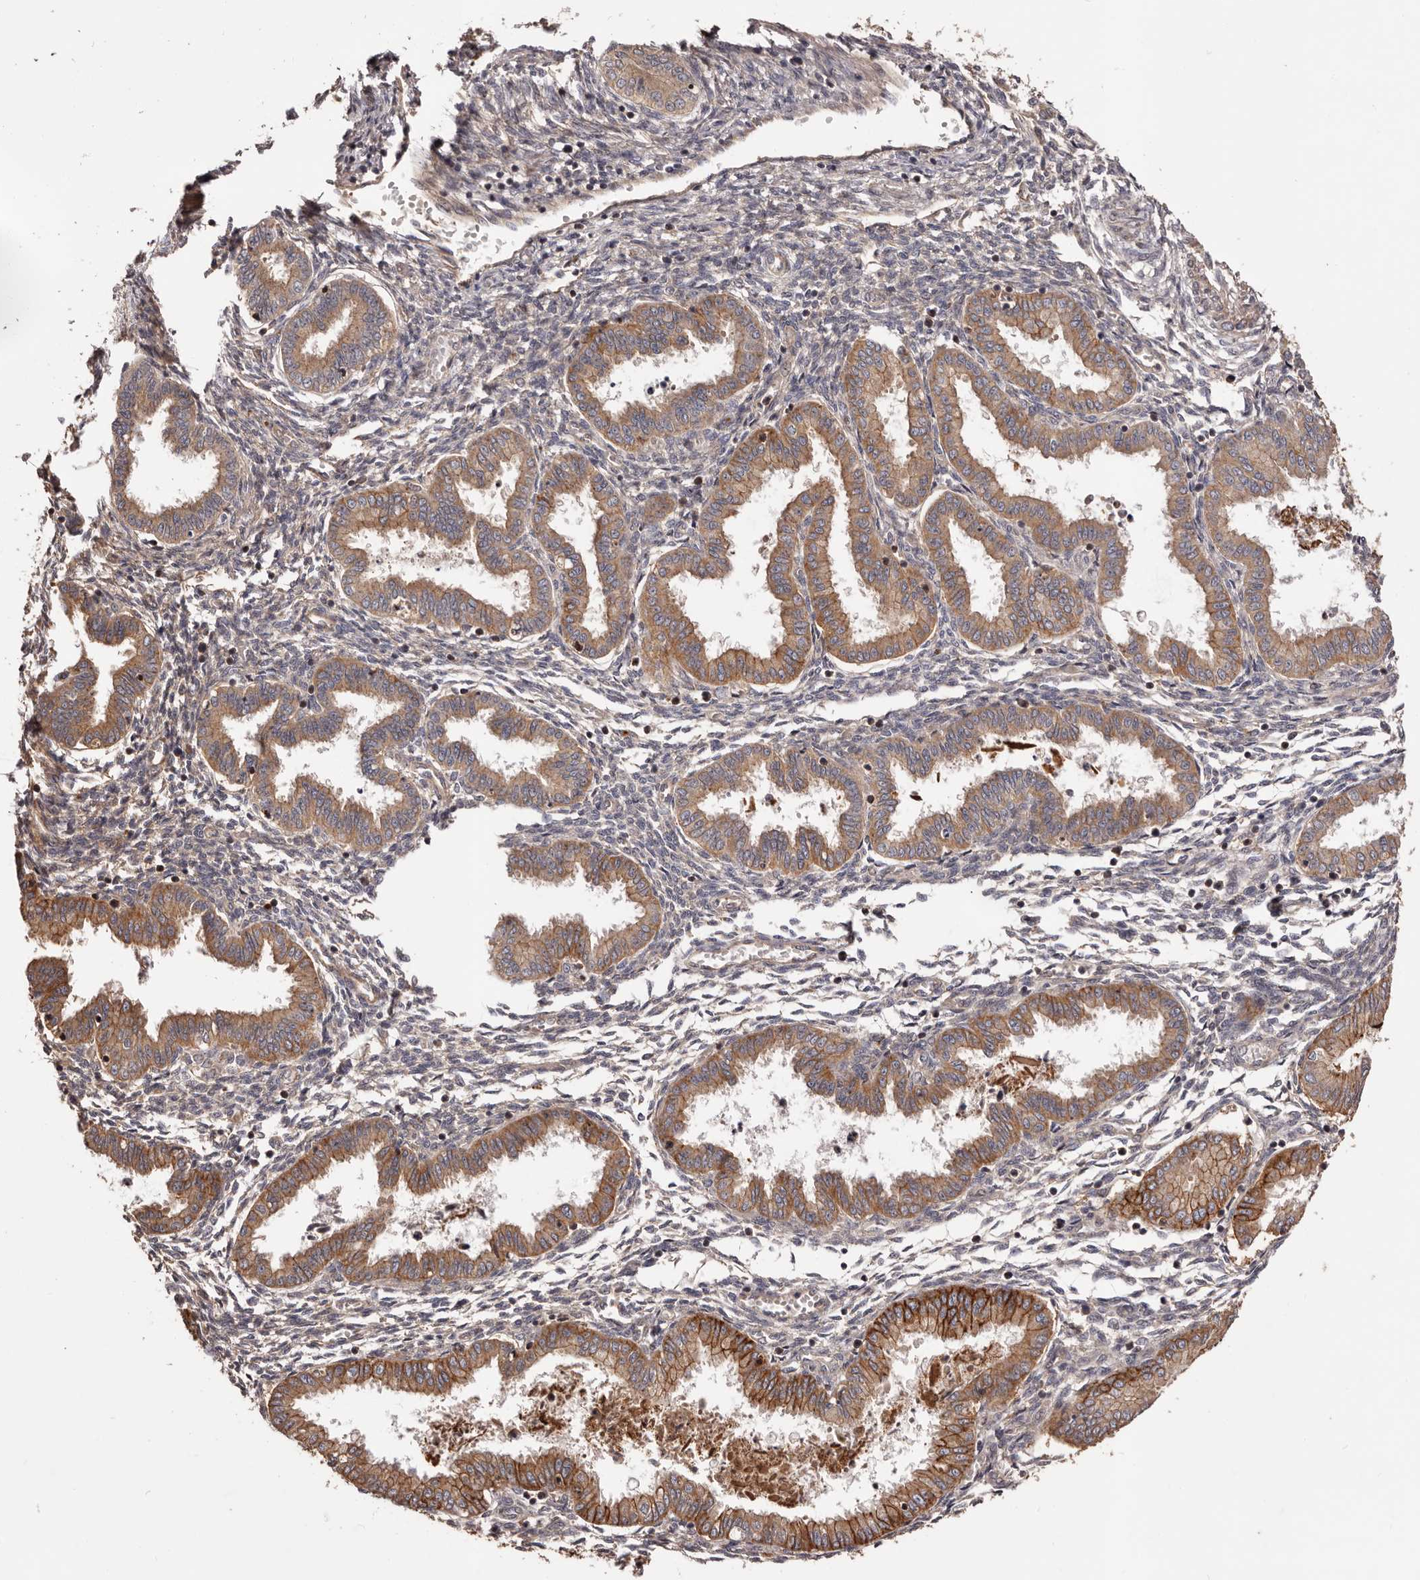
{"staining": {"intensity": "weak", "quantity": ">75%", "location": "cytoplasmic/membranous"}, "tissue": "endometrium", "cell_type": "Cells in endometrial stroma", "image_type": "normal", "snomed": [{"axis": "morphology", "description": "Normal tissue, NOS"}, {"axis": "topography", "description": "Endometrium"}], "caption": "A brown stain labels weak cytoplasmic/membranous positivity of a protein in cells in endometrial stroma of benign endometrium.", "gene": "GTPBP1", "patient": {"sex": "female", "age": 33}}